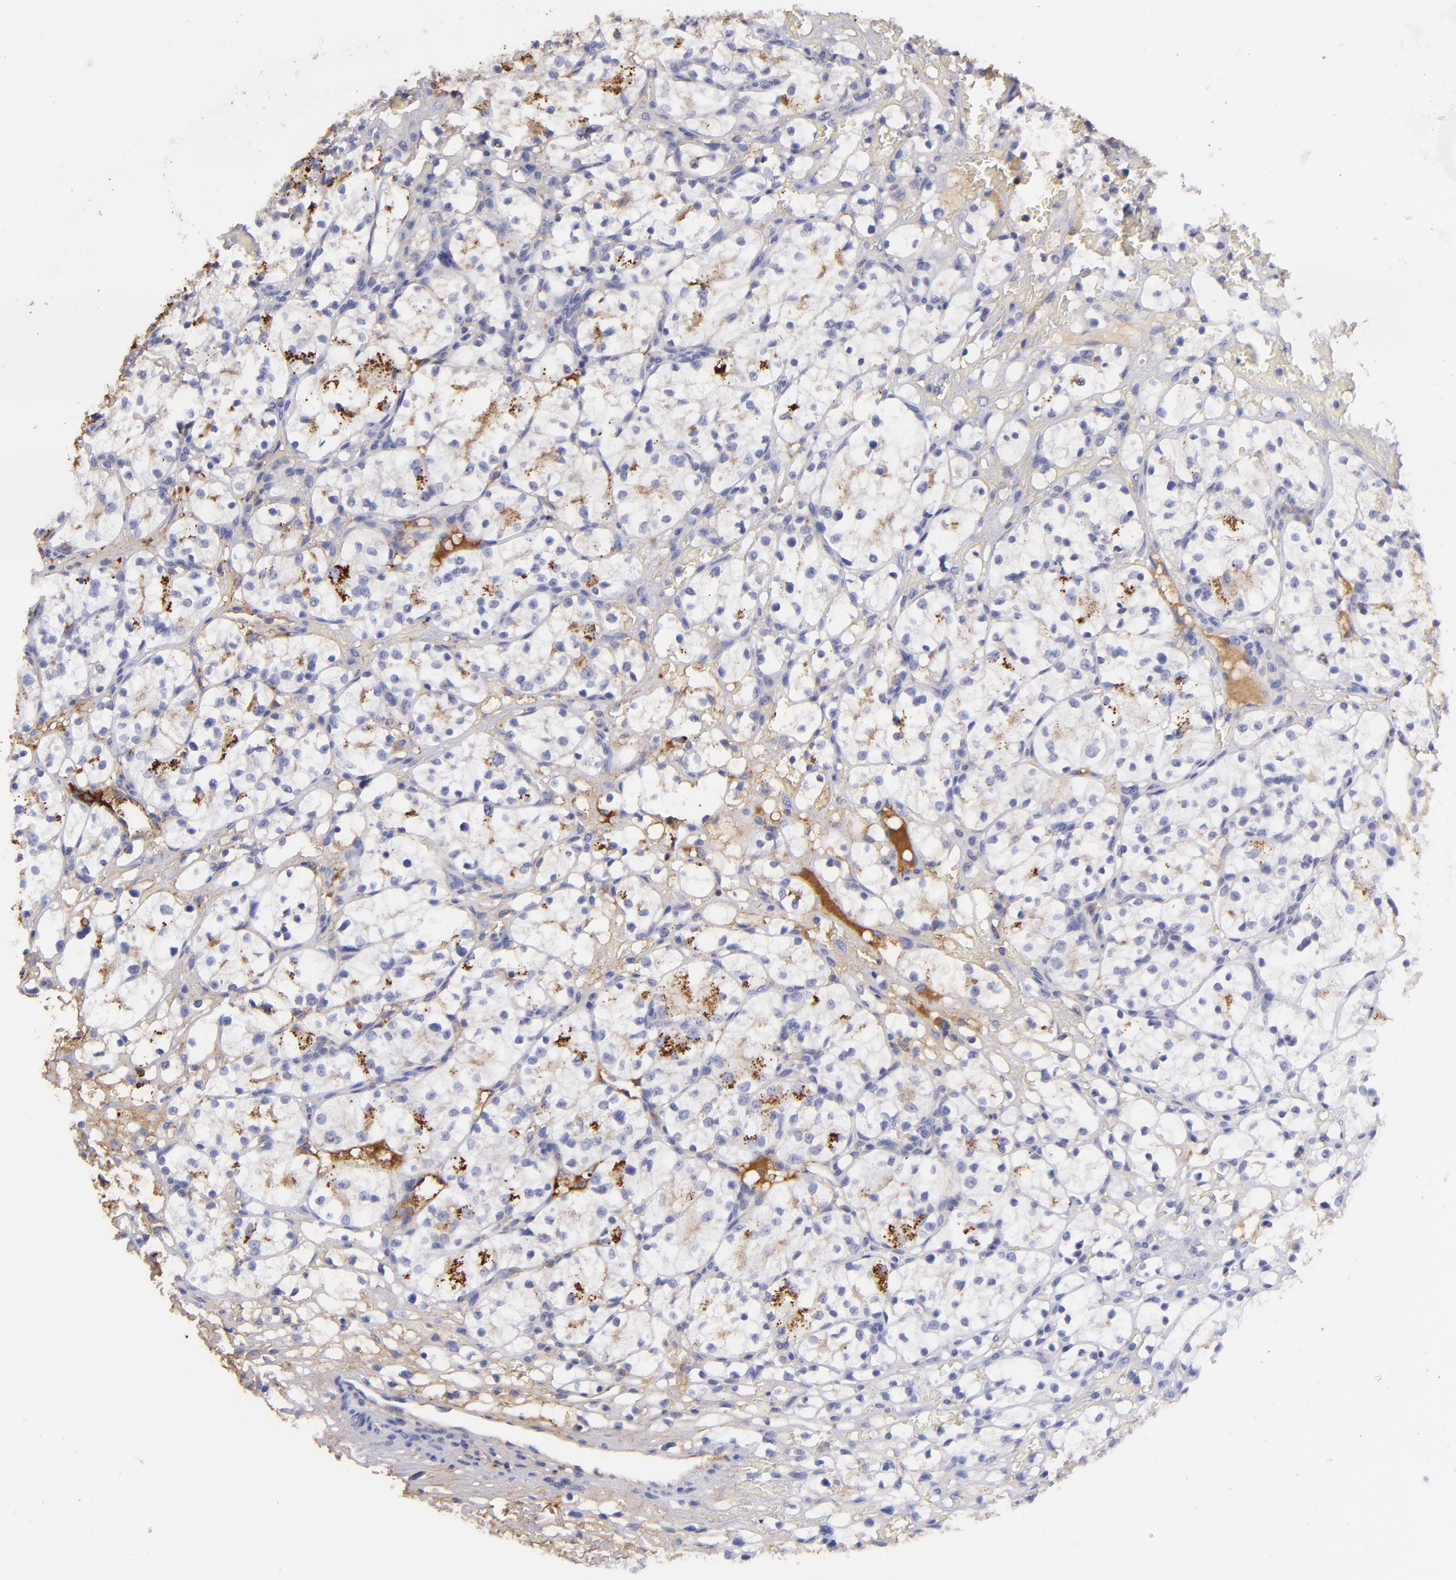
{"staining": {"intensity": "negative", "quantity": "none", "location": "none"}, "tissue": "renal cancer", "cell_type": "Tumor cells", "image_type": "cancer", "snomed": [{"axis": "morphology", "description": "Adenocarcinoma, NOS"}, {"axis": "topography", "description": "Kidney"}], "caption": "Immunohistochemistry (IHC) photomicrograph of adenocarcinoma (renal) stained for a protein (brown), which demonstrates no expression in tumor cells.", "gene": "FGB", "patient": {"sex": "female", "age": 60}}